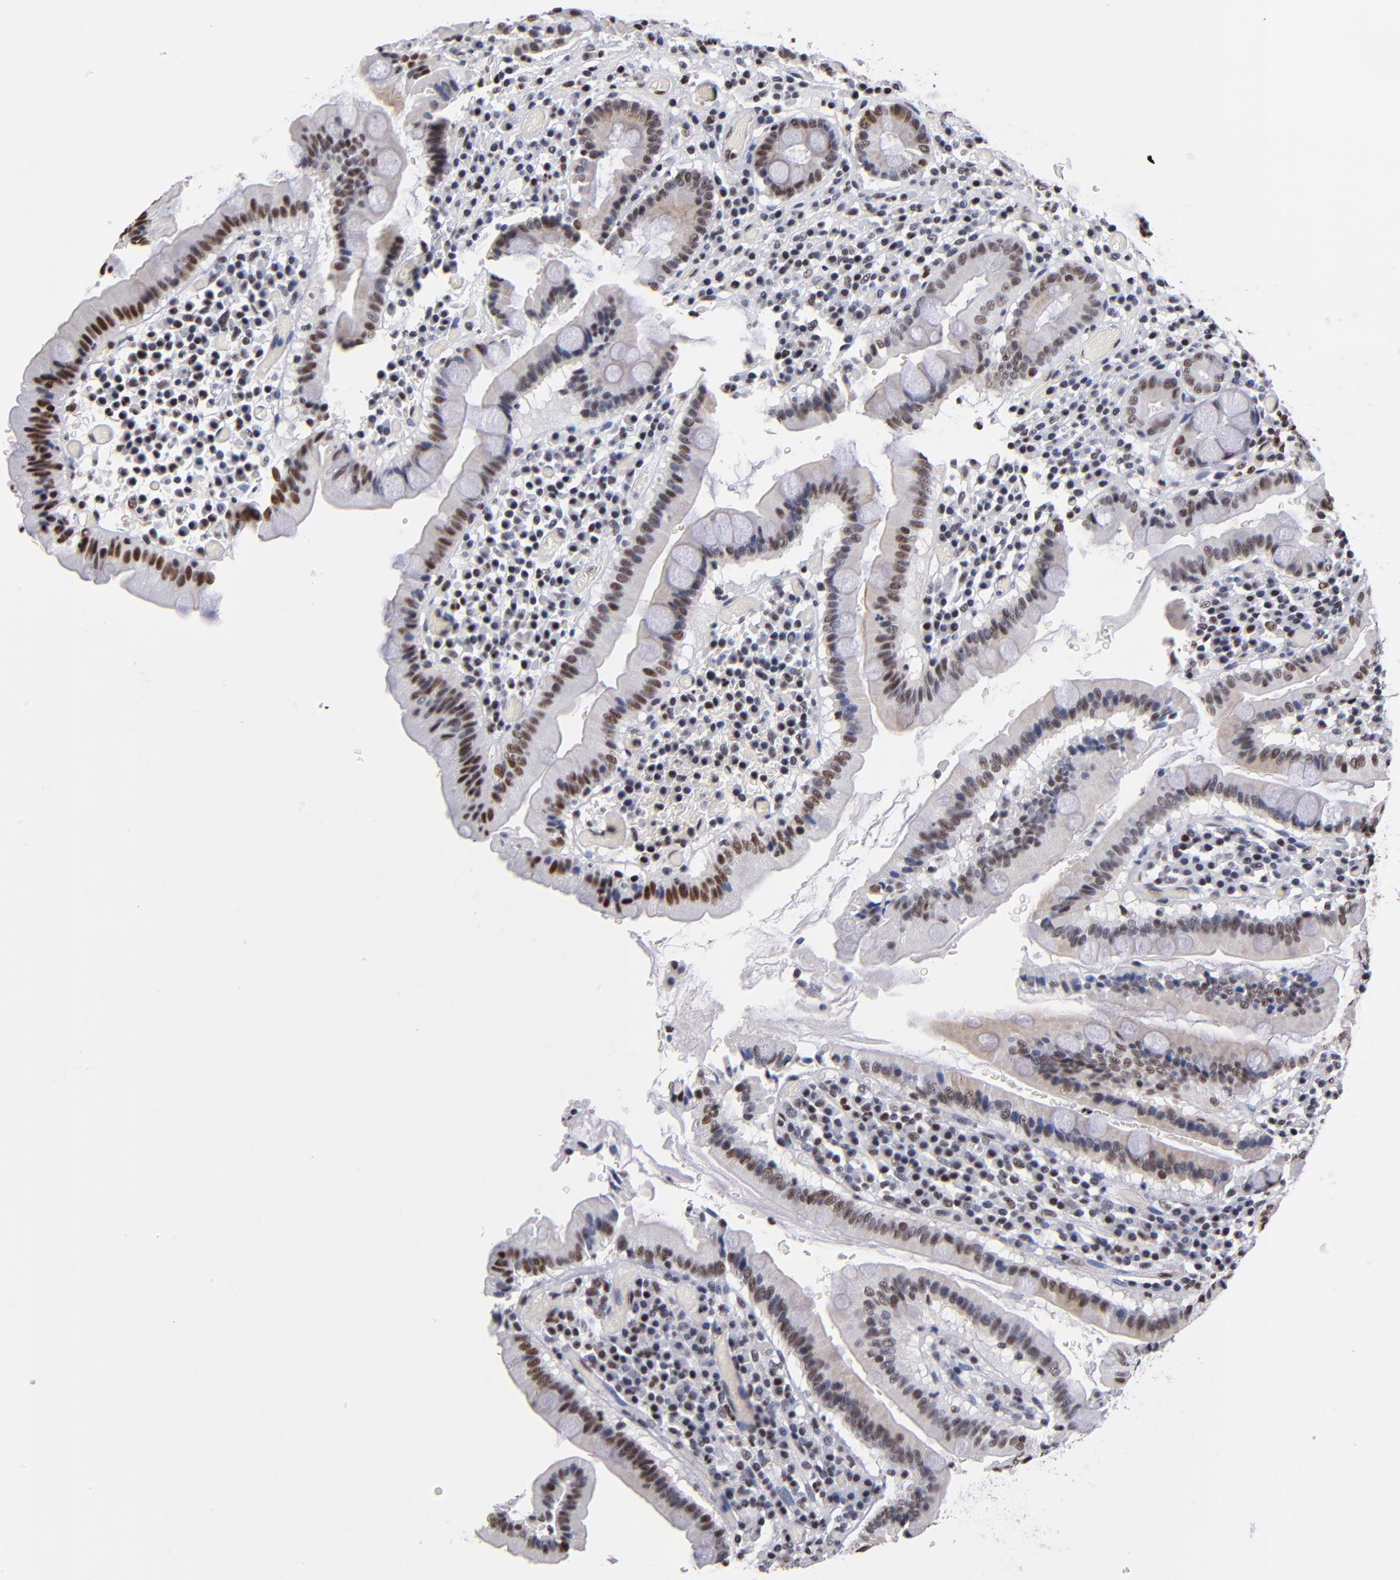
{"staining": {"intensity": "moderate", "quantity": "25%-75%", "location": "cytoplasmic/membranous,nuclear"}, "tissue": "duodenum", "cell_type": "Glandular cells", "image_type": "normal", "snomed": [{"axis": "morphology", "description": "Normal tissue, NOS"}, {"axis": "topography", "description": "Stomach, lower"}, {"axis": "topography", "description": "Duodenum"}], "caption": "Duodenum stained with DAB (3,3'-diaminobenzidine) IHC shows medium levels of moderate cytoplasmic/membranous,nuclear expression in approximately 25%-75% of glandular cells.", "gene": "MN1", "patient": {"sex": "male", "age": 84}}